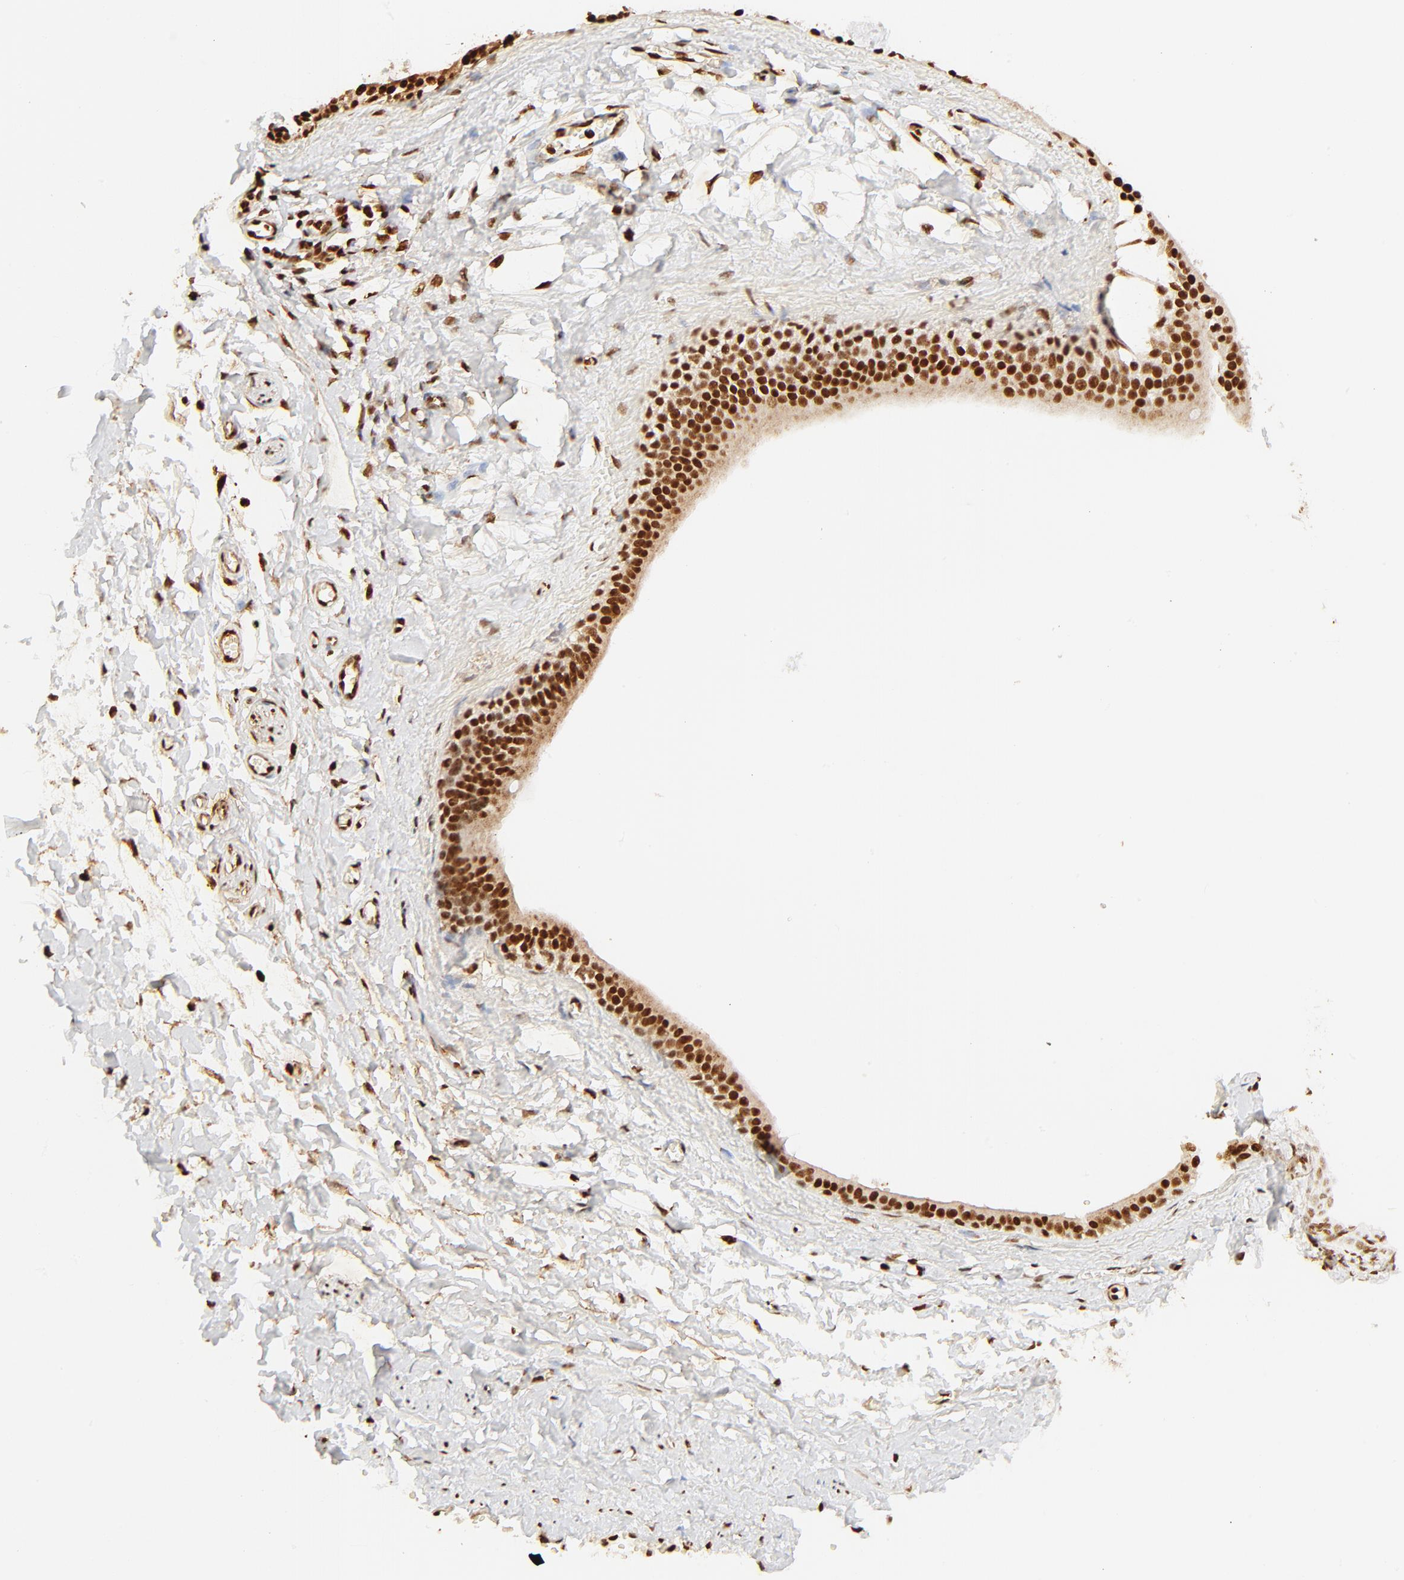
{"staining": {"intensity": "strong", "quantity": ">75%", "location": "cytoplasmic/membranous,nuclear"}, "tissue": "adipose tissue", "cell_type": "Adipocytes", "image_type": "normal", "snomed": [{"axis": "morphology", "description": "Normal tissue, NOS"}, {"axis": "morphology", "description": "Inflammation, NOS"}, {"axis": "topography", "description": "Salivary gland"}, {"axis": "topography", "description": "Peripheral nerve tissue"}], "caption": "High-power microscopy captured an IHC photomicrograph of unremarkable adipose tissue, revealing strong cytoplasmic/membranous,nuclear expression in approximately >75% of adipocytes.", "gene": "FAM50A", "patient": {"sex": "female", "age": 75}}